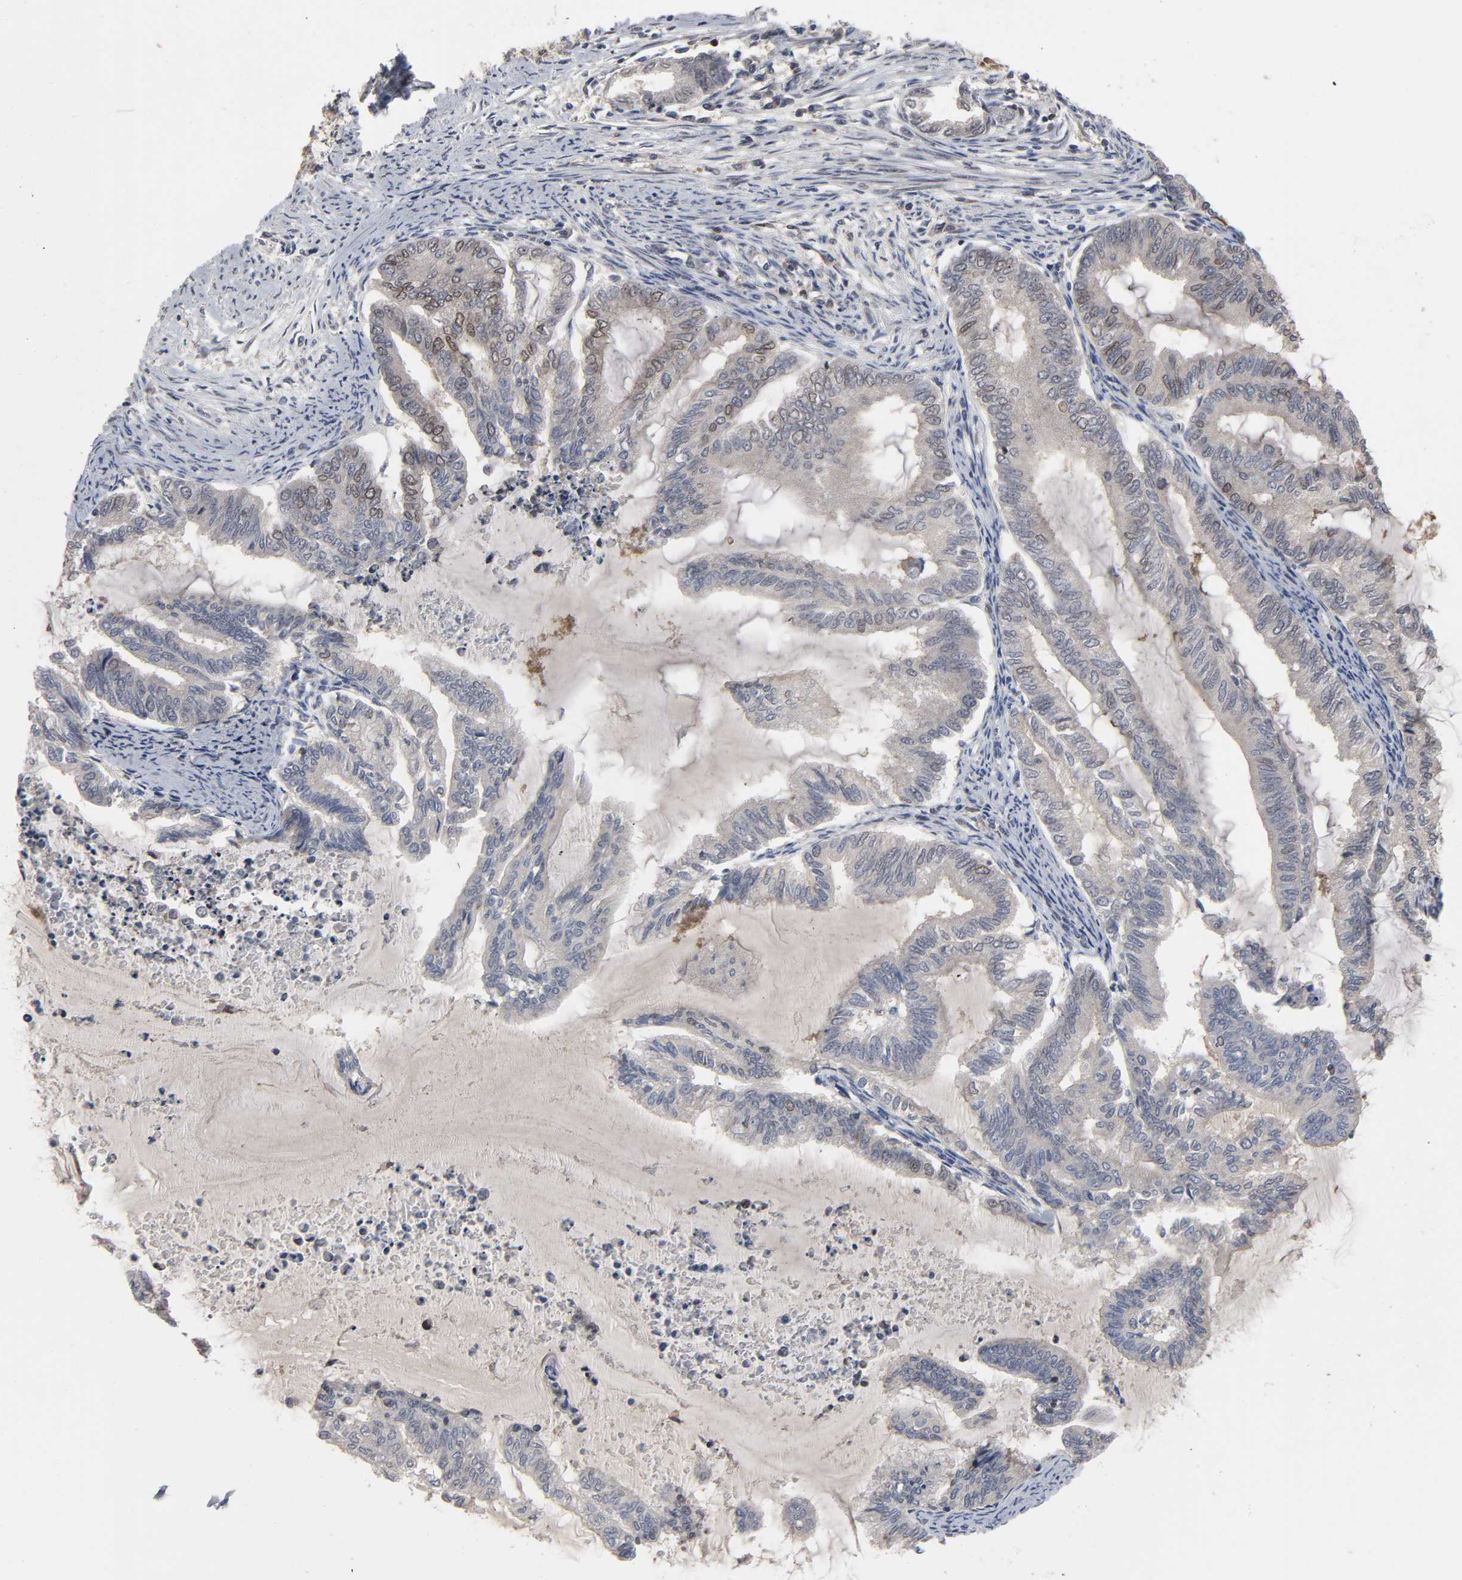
{"staining": {"intensity": "moderate", "quantity": "<25%", "location": "cytoplasmic/membranous,nuclear"}, "tissue": "endometrial cancer", "cell_type": "Tumor cells", "image_type": "cancer", "snomed": [{"axis": "morphology", "description": "Adenocarcinoma, NOS"}, {"axis": "topography", "description": "Endometrium"}], "caption": "Human endometrial cancer (adenocarcinoma) stained for a protein (brown) displays moderate cytoplasmic/membranous and nuclear positive positivity in about <25% of tumor cells.", "gene": "CPN2", "patient": {"sex": "female", "age": 79}}